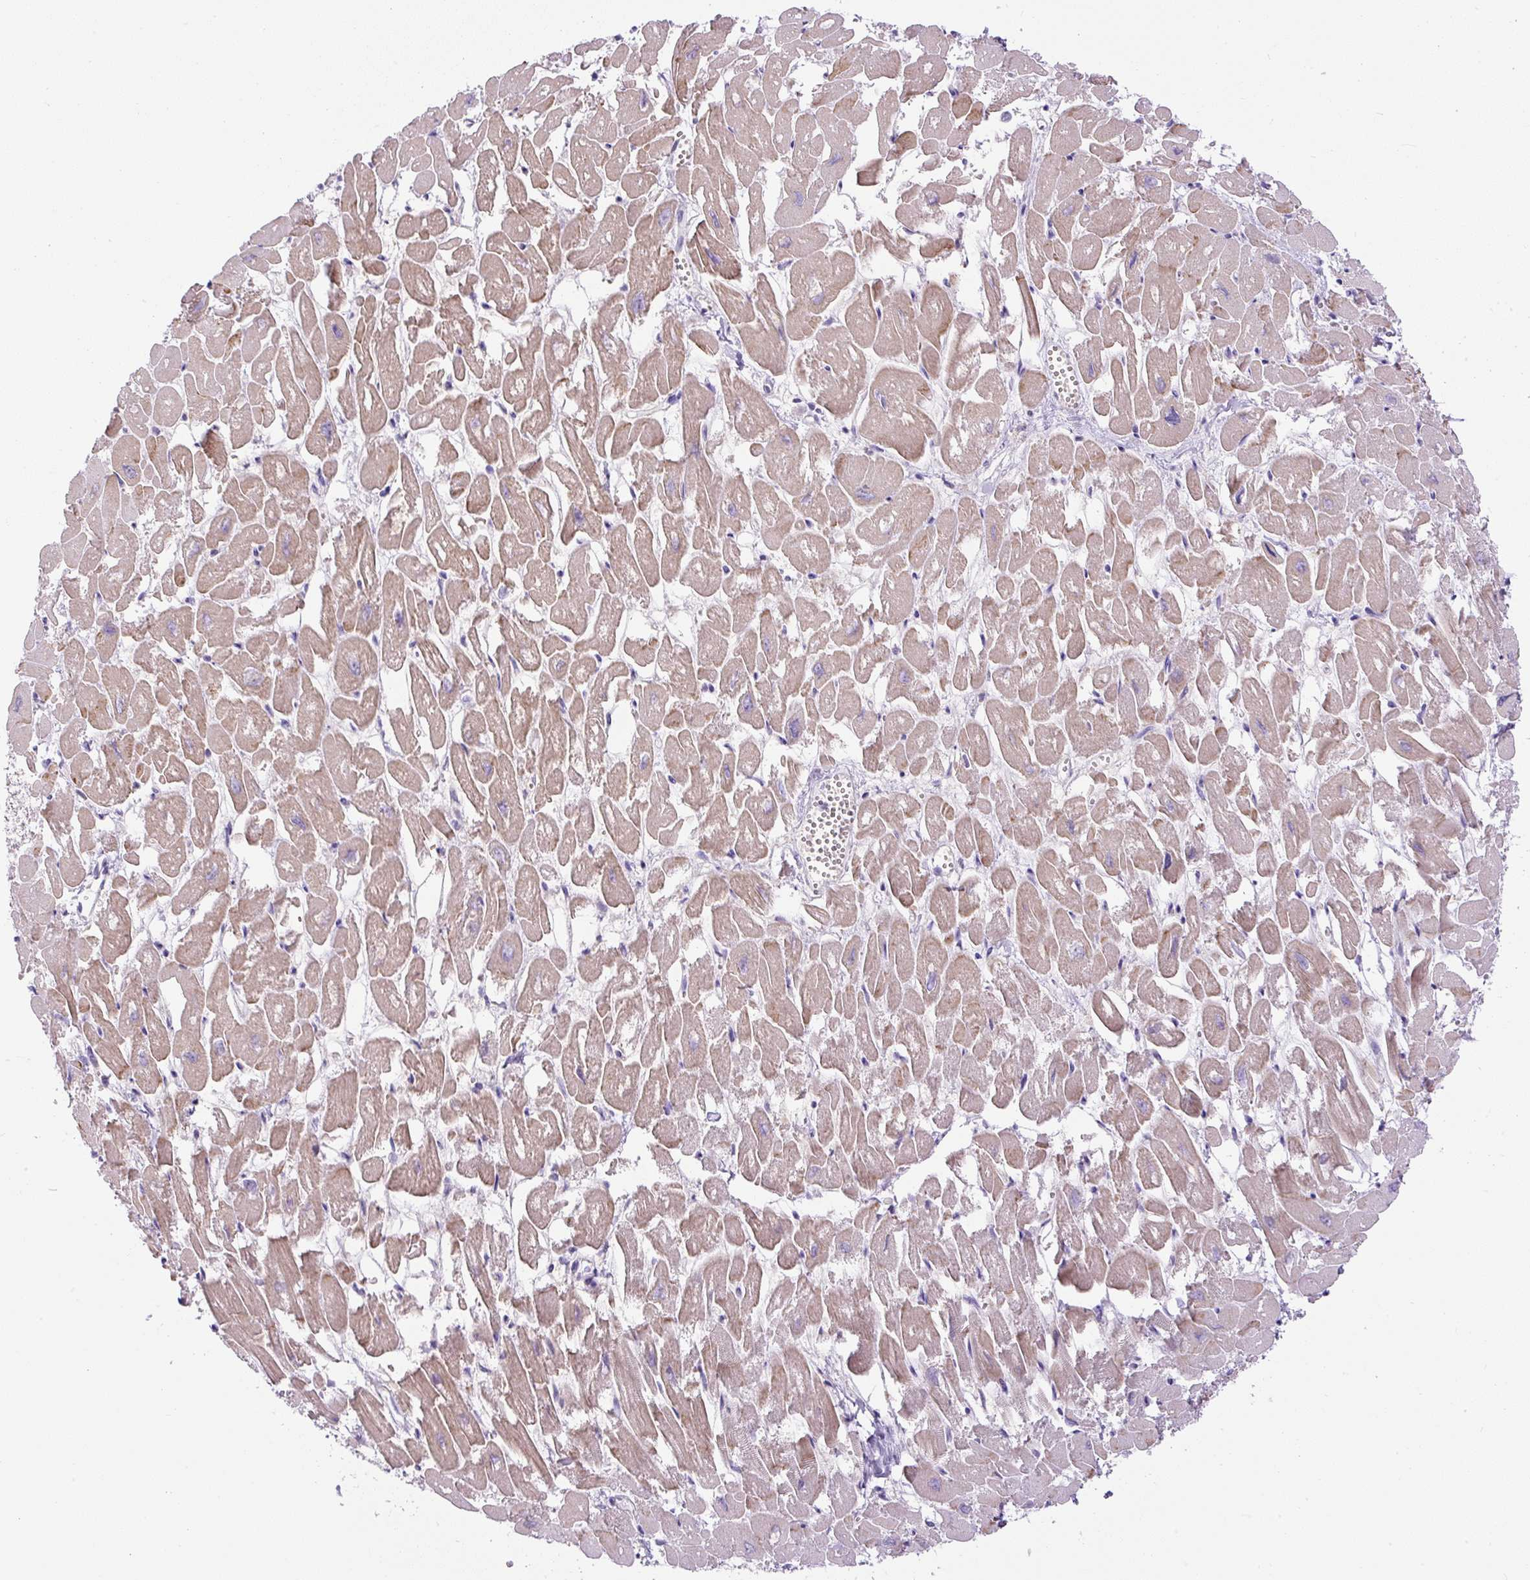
{"staining": {"intensity": "moderate", "quantity": "25%-75%", "location": "cytoplasmic/membranous"}, "tissue": "heart muscle", "cell_type": "Cardiomyocytes", "image_type": "normal", "snomed": [{"axis": "morphology", "description": "Normal tissue, NOS"}, {"axis": "topography", "description": "Heart"}], "caption": "Immunohistochemical staining of normal heart muscle demonstrates 25%-75% levels of moderate cytoplasmic/membranous protein positivity in about 25%-75% of cardiomyocytes.", "gene": "ZNF596", "patient": {"sex": "male", "age": 54}}